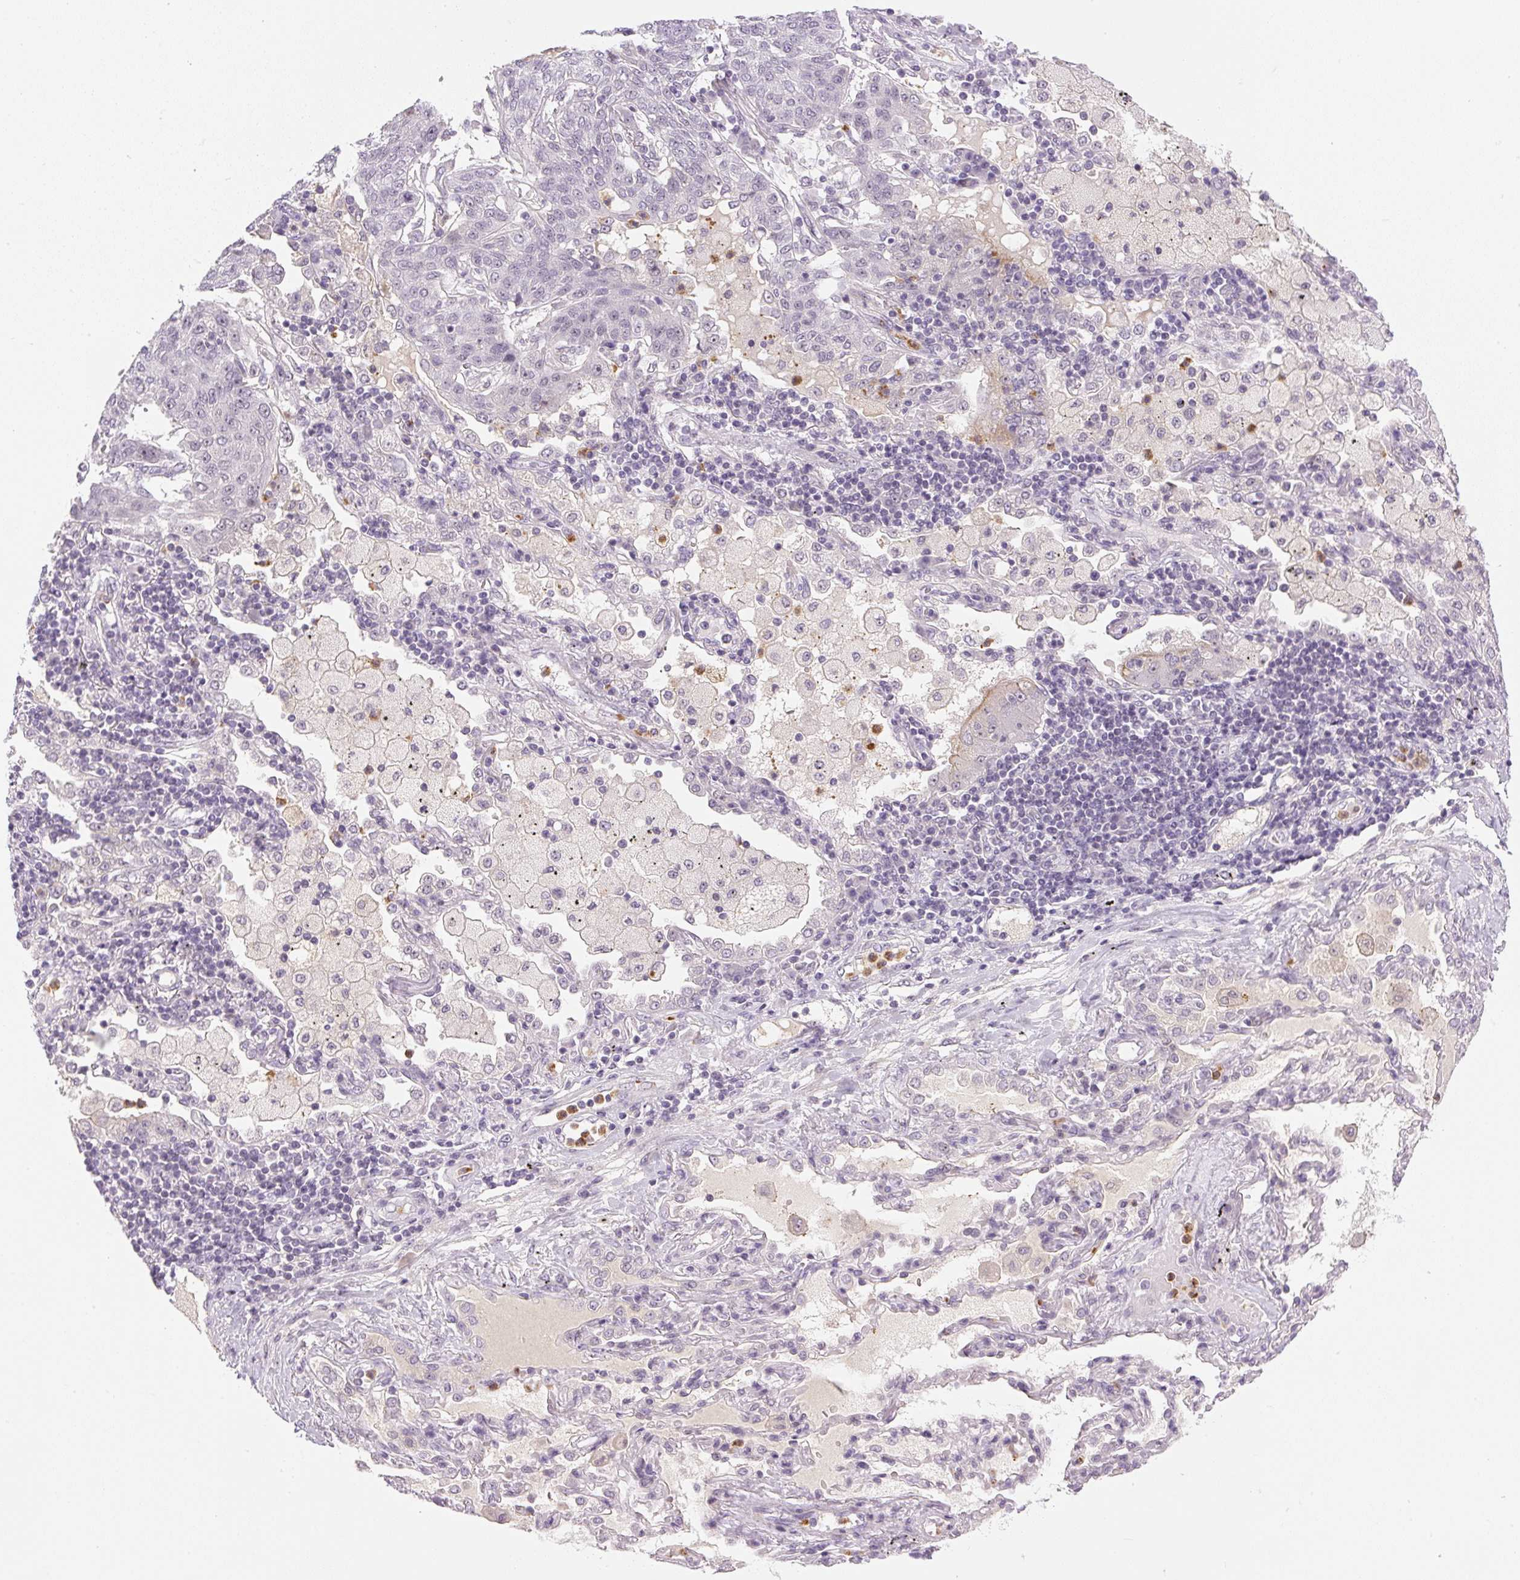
{"staining": {"intensity": "negative", "quantity": "none", "location": "none"}, "tissue": "lung cancer", "cell_type": "Tumor cells", "image_type": "cancer", "snomed": [{"axis": "morphology", "description": "Squamous cell carcinoma, NOS"}, {"axis": "topography", "description": "Lung"}], "caption": "A high-resolution histopathology image shows immunohistochemistry (IHC) staining of squamous cell carcinoma (lung), which exhibits no significant expression in tumor cells.", "gene": "SGF29", "patient": {"sex": "female", "age": 70}}